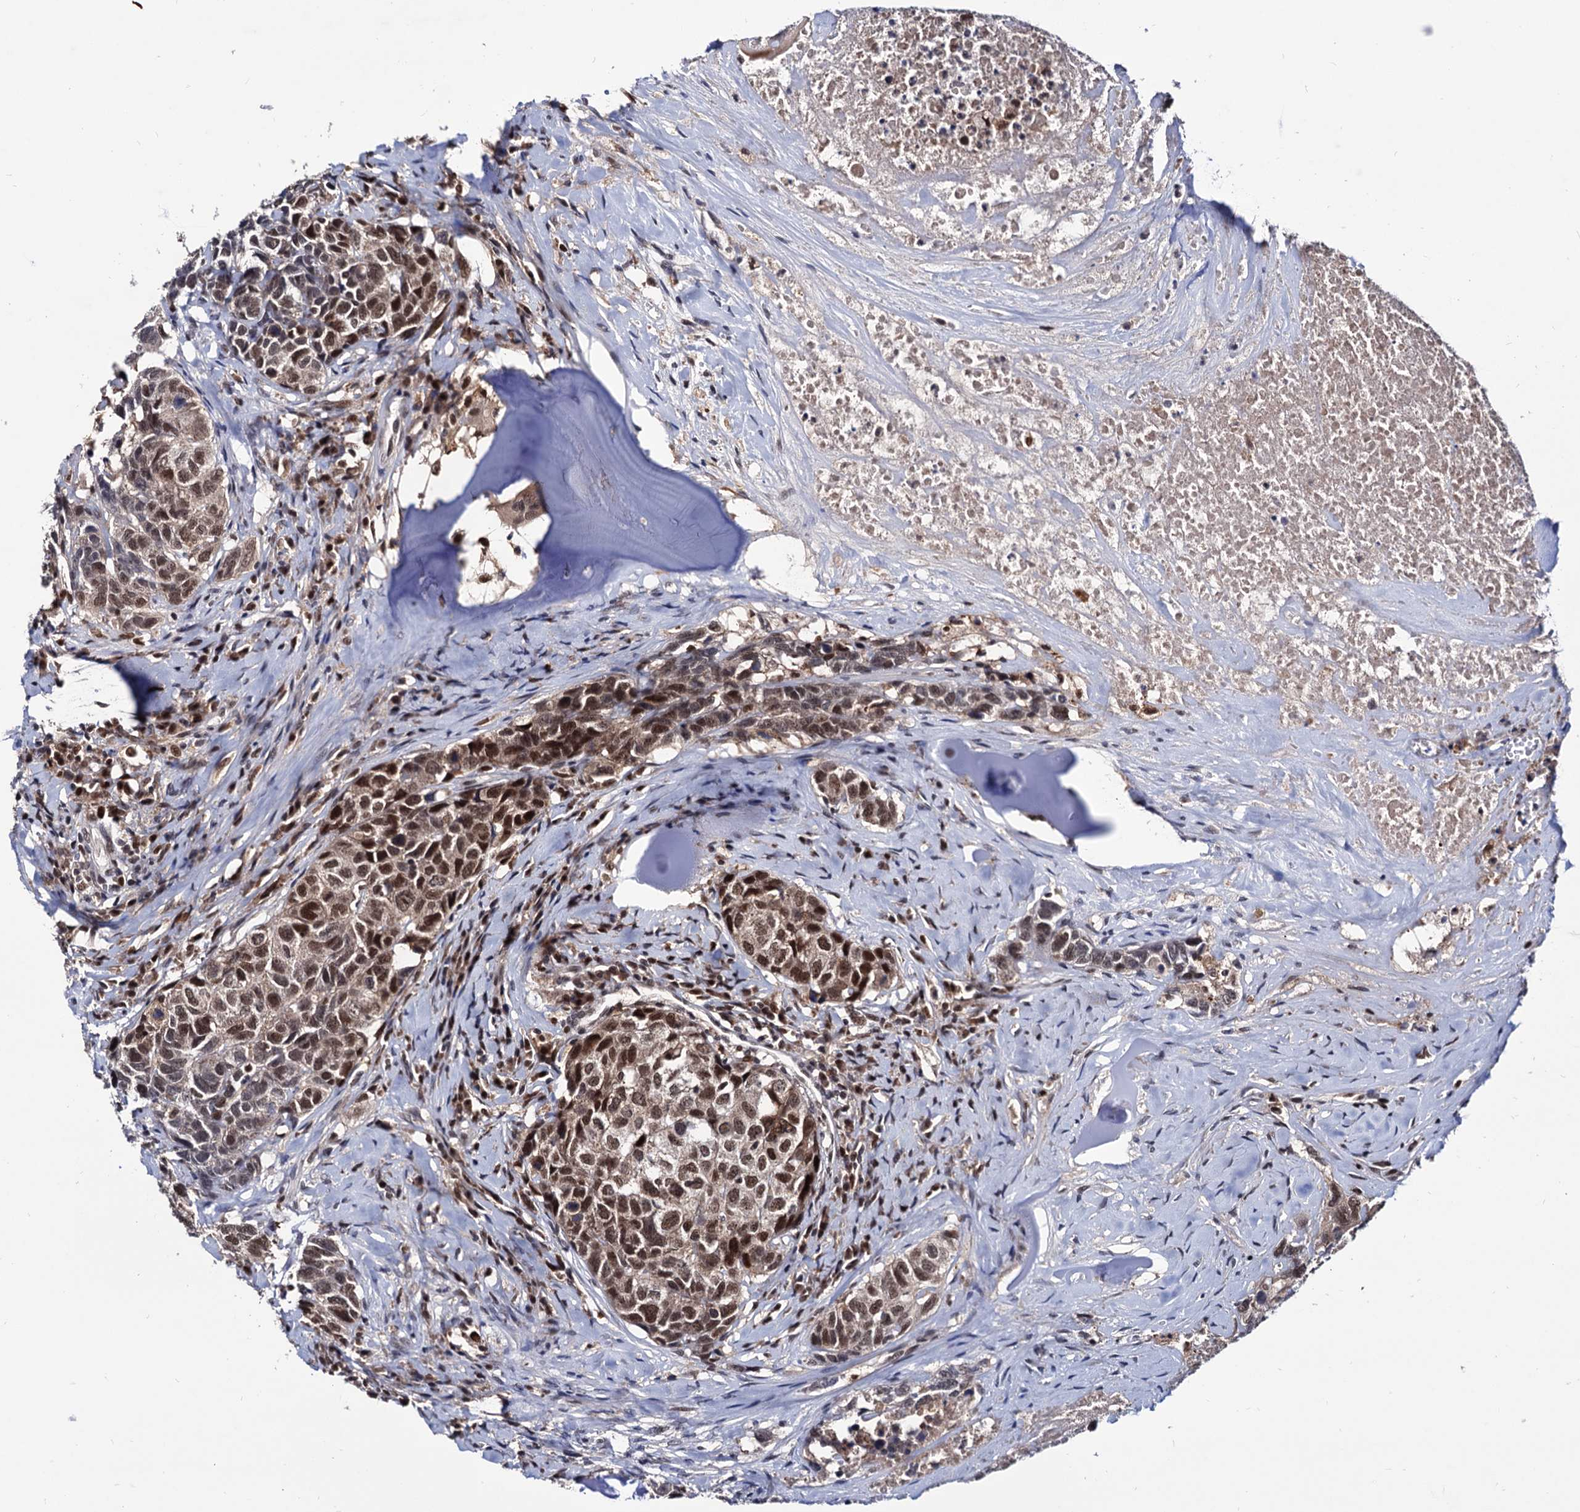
{"staining": {"intensity": "moderate", "quantity": ">75%", "location": "nuclear"}, "tissue": "head and neck cancer", "cell_type": "Tumor cells", "image_type": "cancer", "snomed": [{"axis": "morphology", "description": "Squamous cell carcinoma, NOS"}, {"axis": "topography", "description": "Head-Neck"}], "caption": "Immunohistochemical staining of human squamous cell carcinoma (head and neck) demonstrates medium levels of moderate nuclear staining in about >75% of tumor cells.", "gene": "RNASEH2B", "patient": {"sex": "male", "age": 66}}